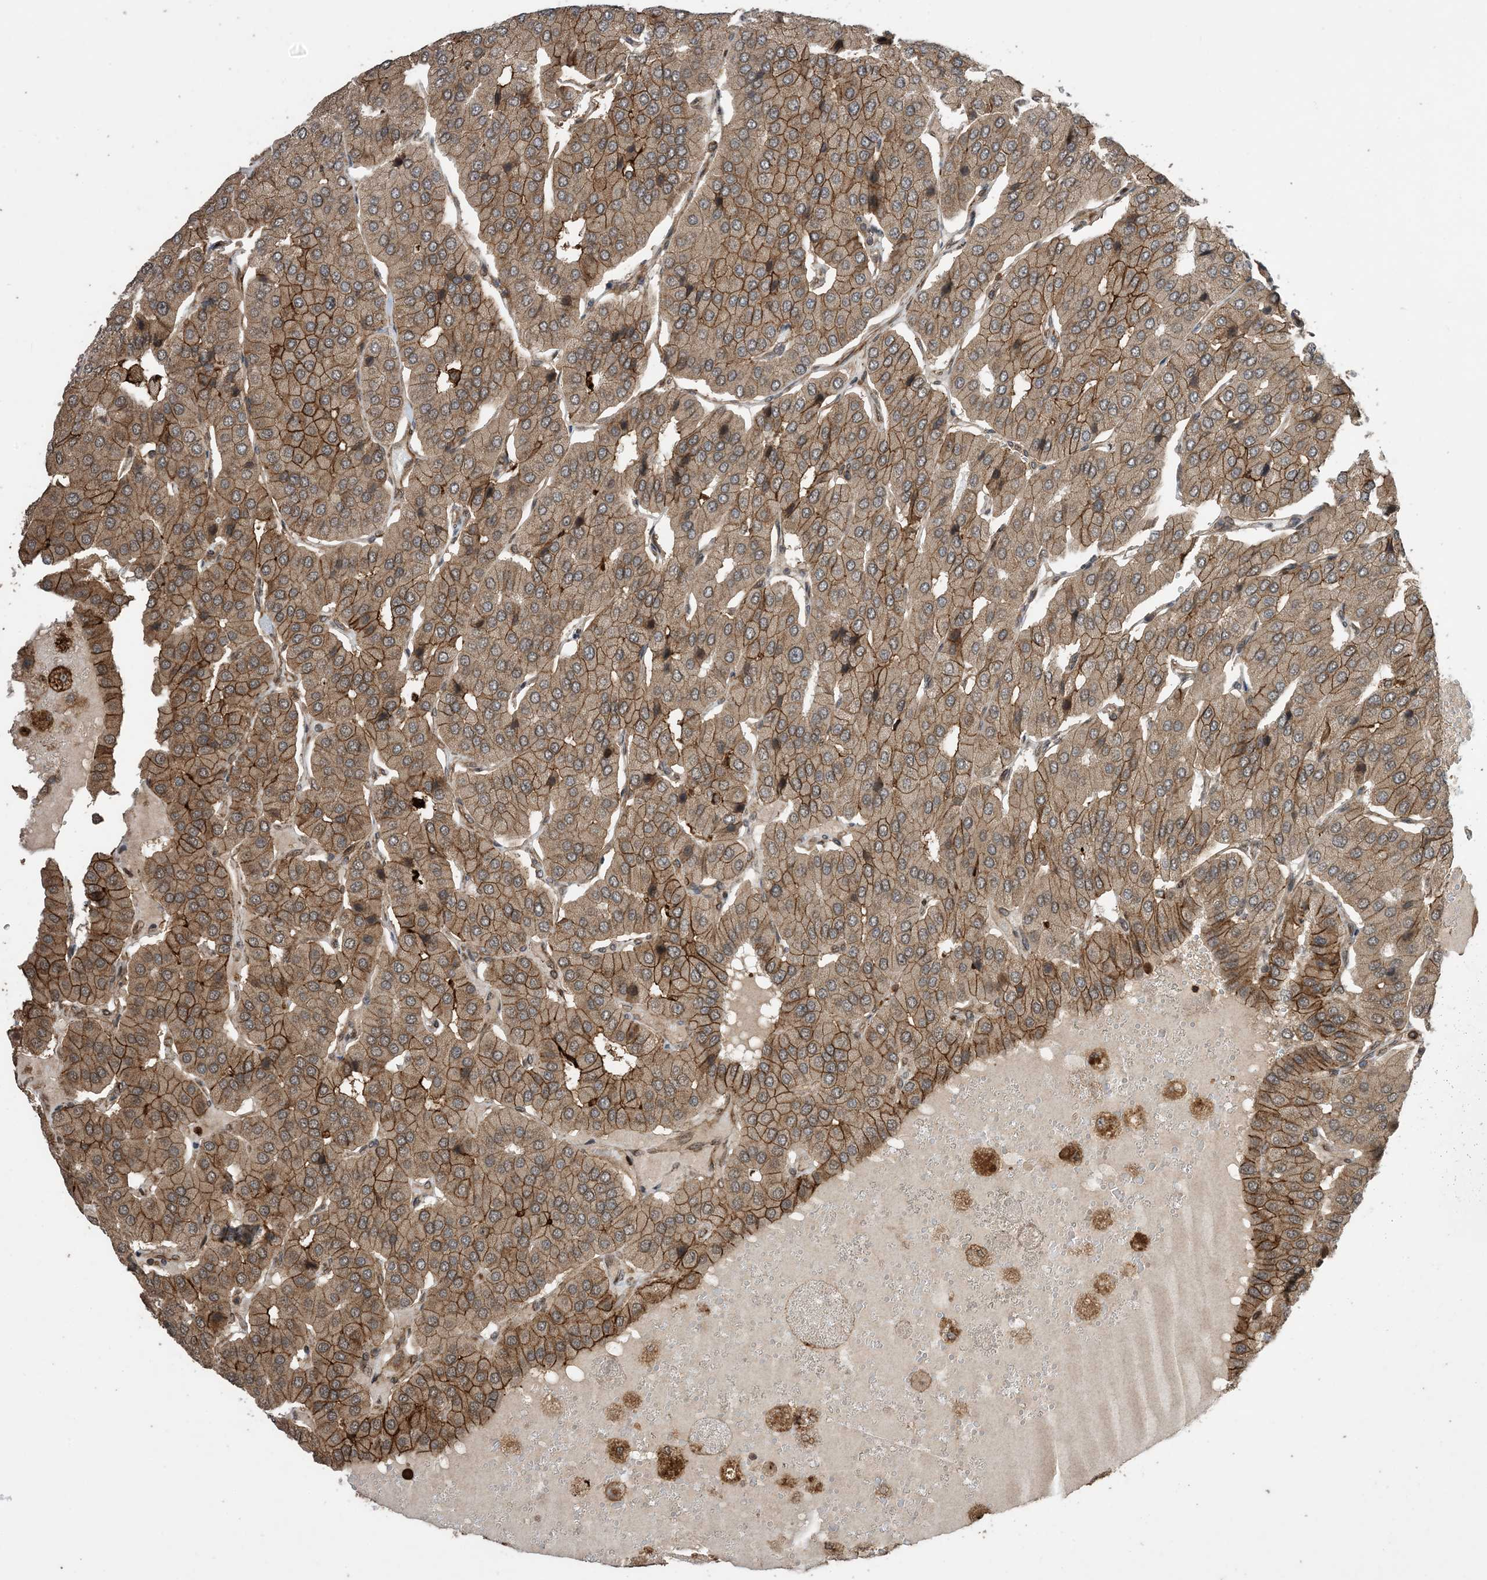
{"staining": {"intensity": "moderate", "quantity": ">75%", "location": "cytoplasmic/membranous"}, "tissue": "parathyroid gland", "cell_type": "Glandular cells", "image_type": "normal", "snomed": [{"axis": "morphology", "description": "Normal tissue, NOS"}, {"axis": "morphology", "description": "Adenoma, NOS"}, {"axis": "topography", "description": "Parathyroid gland"}], "caption": "IHC of normal parathyroid gland demonstrates medium levels of moderate cytoplasmic/membranous staining in approximately >75% of glandular cells. Using DAB (brown) and hematoxylin (blue) stains, captured at high magnification using brightfield microscopy.", "gene": "ZNF511", "patient": {"sex": "female", "age": 86}}